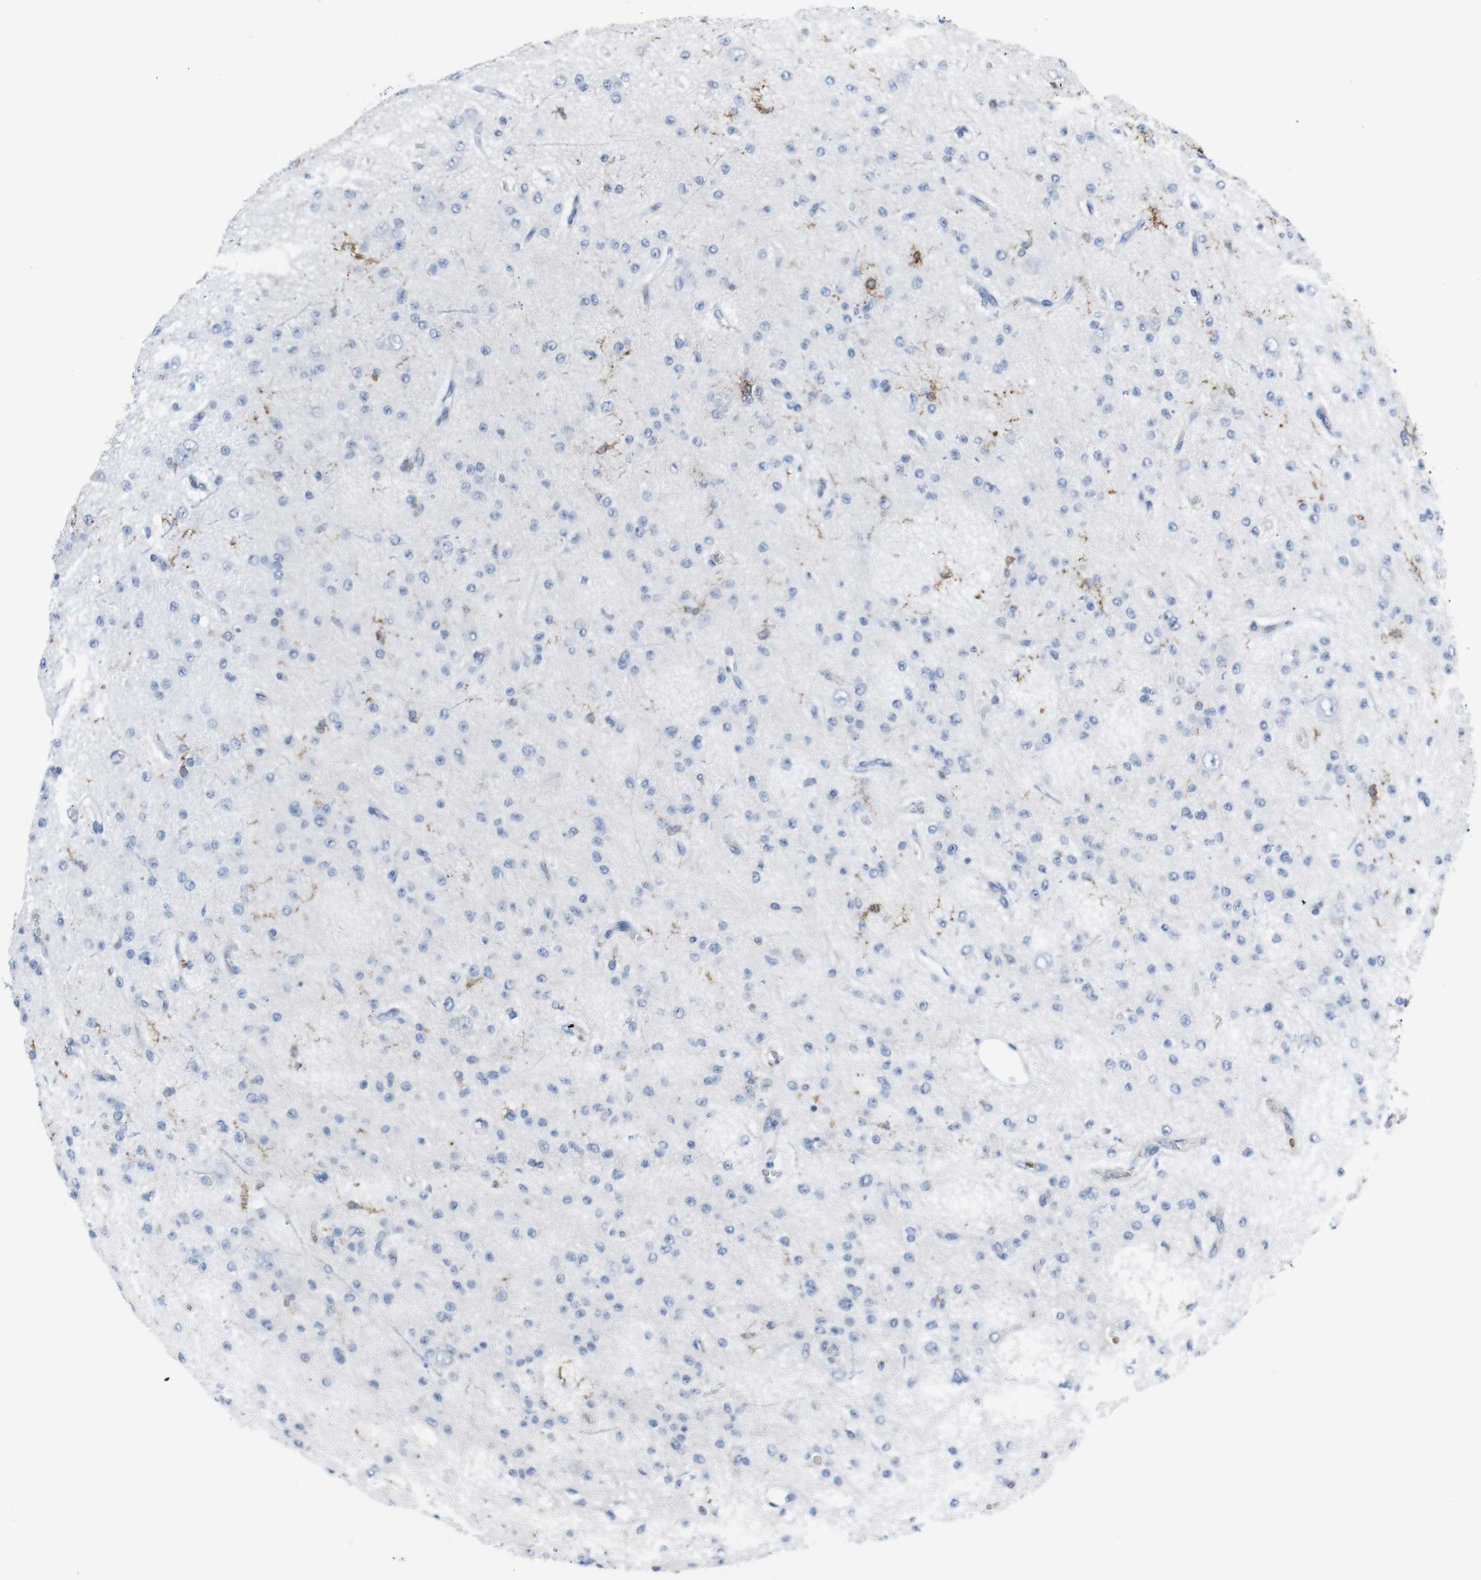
{"staining": {"intensity": "moderate", "quantity": "<25%", "location": "cytoplasmic/membranous"}, "tissue": "glioma", "cell_type": "Tumor cells", "image_type": "cancer", "snomed": [{"axis": "morphology", "description": "Glioma, malignant, Low grade"}, {"axis": "topography", "description": "Brain"}], "caption": "About <25% of tumor cells in glioma demonstrate moderate cytoplasmic/membranous protein staining as visualized by brown immunohistochemical staining.", "gene": "ST6GAL1", "patient": {"sex": "male", "age": 38}}